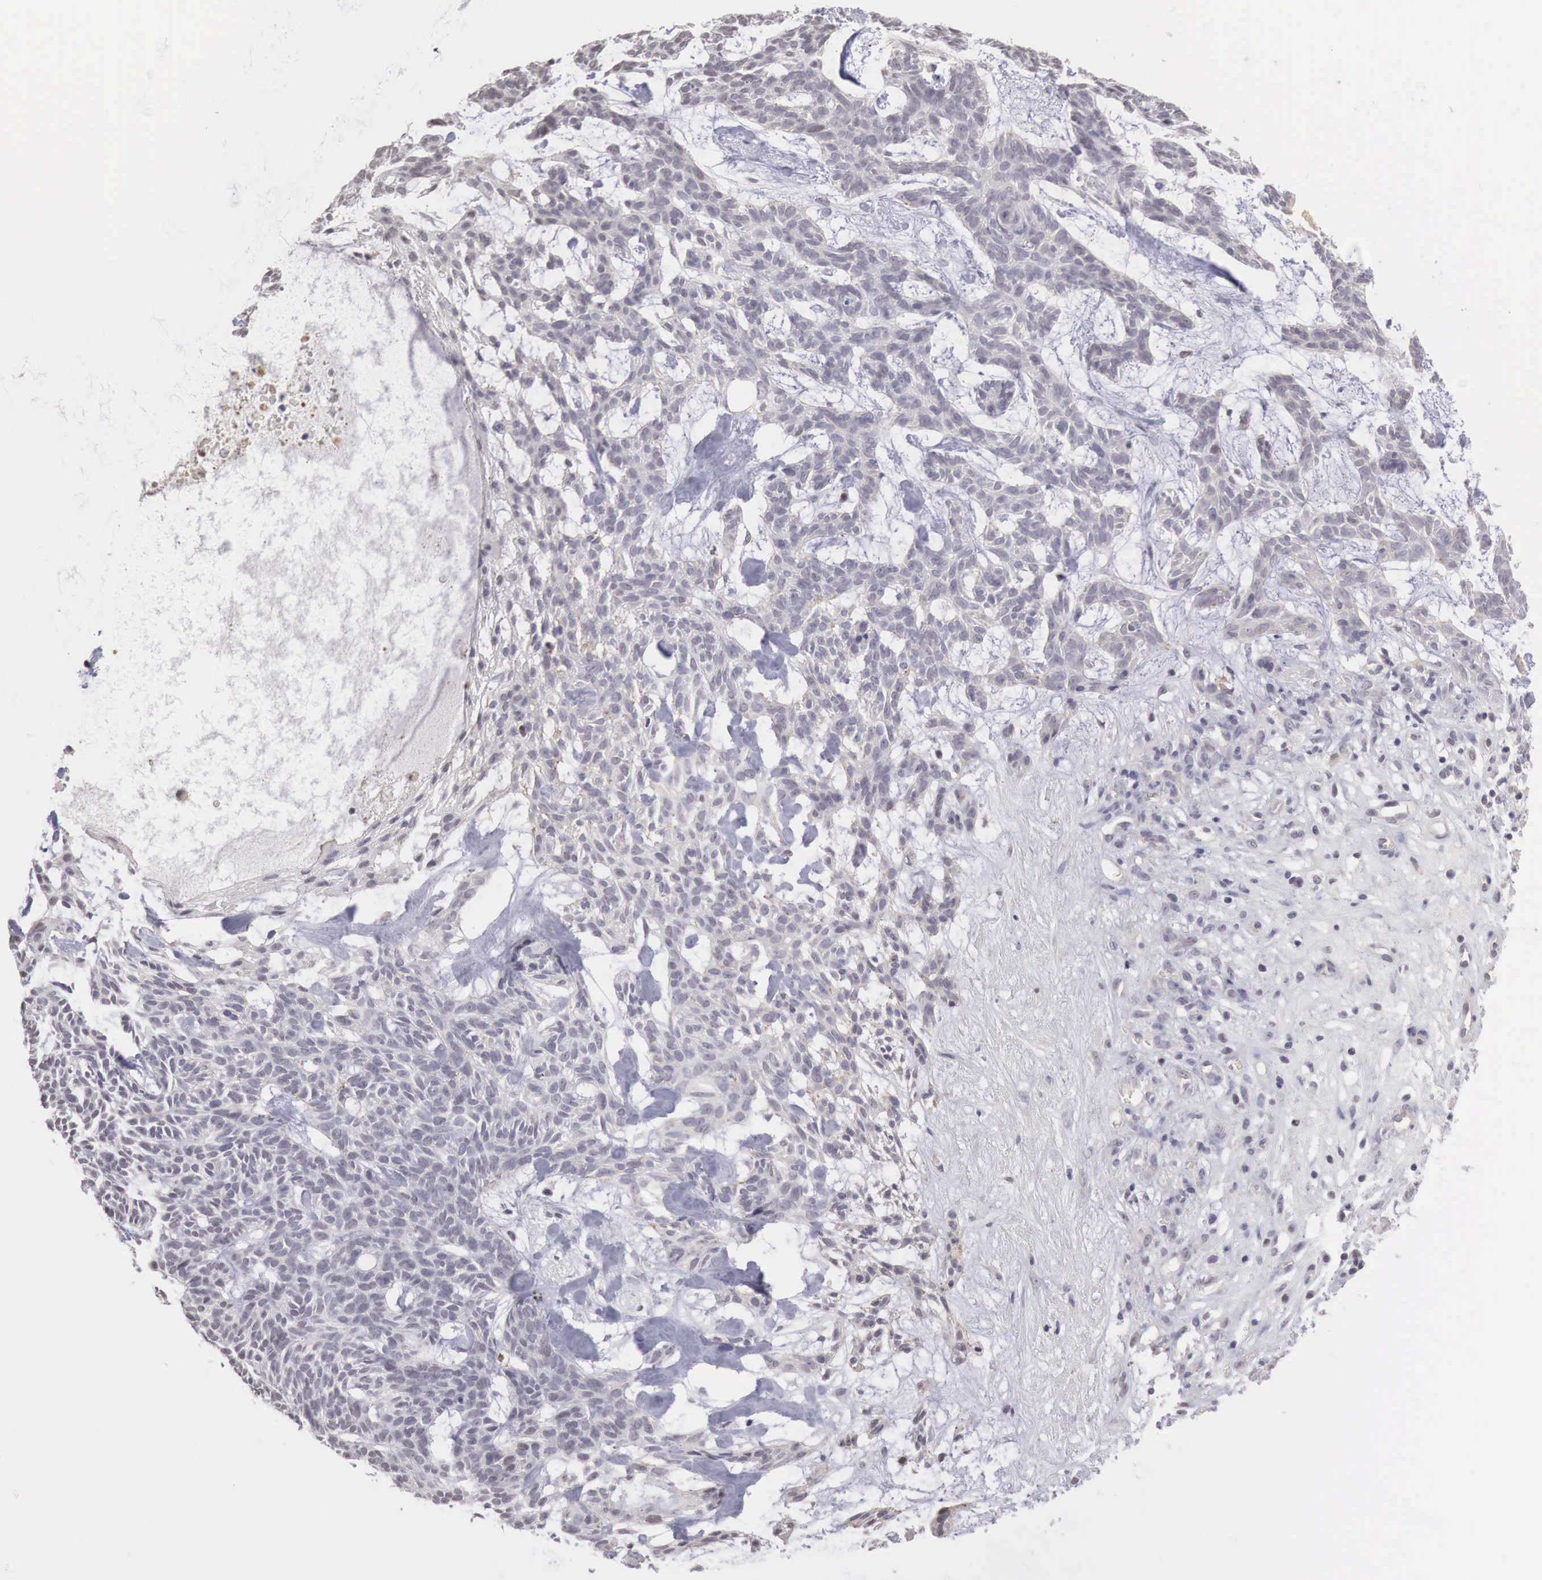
{"staining": {"intensity": "negative", "quantity": "none", "location": "none"}, "tissue": "skin cancer", "cell_type": "Tumor cells", "image_type": "cancer", "snomed": [{"axis": "morphology", "description": "Basal cell carcinoma"}, {"axis": "topography", "description": "Skin"}], "caption": "The immunohistochemistry (IHC) micrograph has no significant positivity in tumor cells of skin basal cell carcinoma tissue.", "gene": "TBC1D9", "patient": {"sex": "male", "age": 75}}